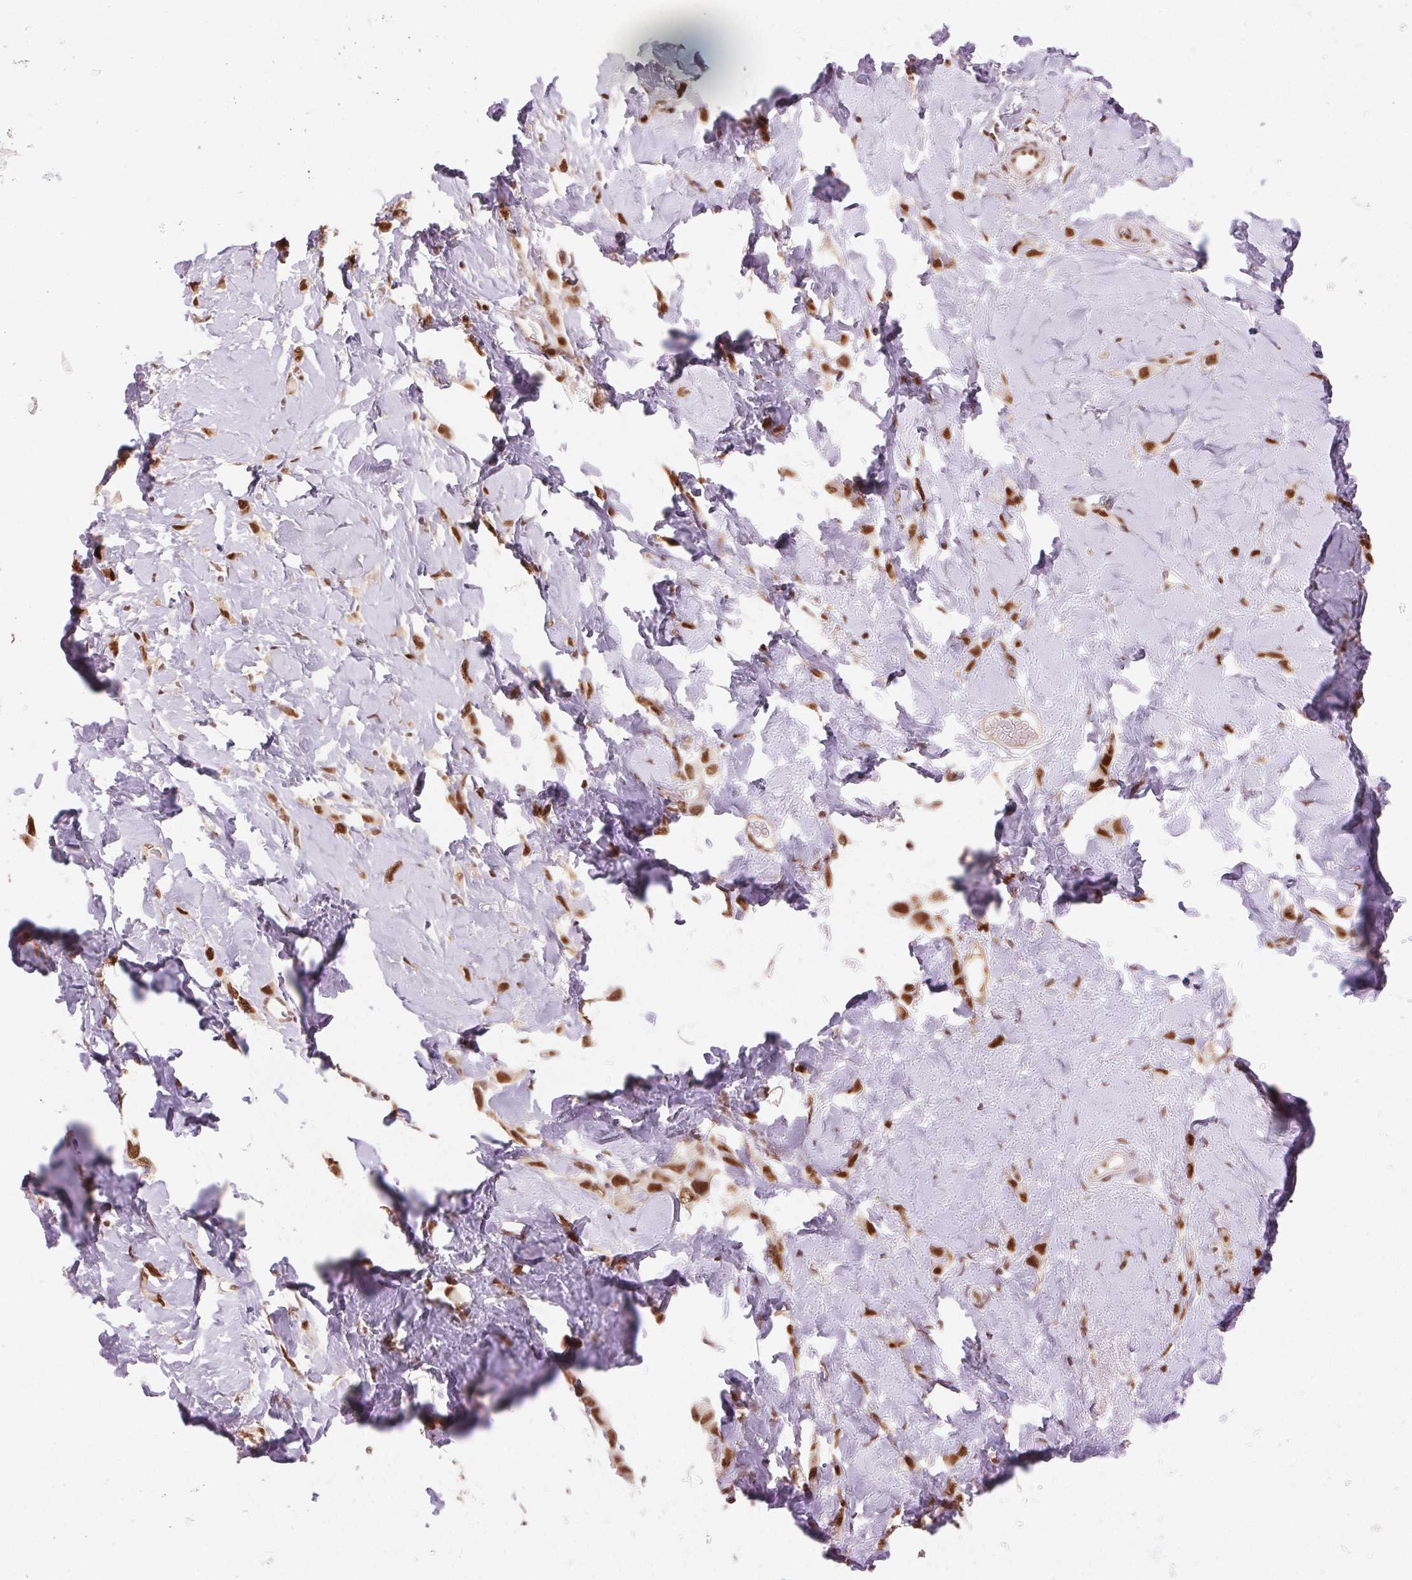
{"staining": {"intensity": "moderate", "quantity": ">75%", "location": "nuclear"}, "tissue": "breast cancer", "cell_type": "Tumor cells", "image_type": "cancer", "snomed": [{"axis": "morphology", "description": "Lobular carcinoma"}, {"axis": "topography", "description": "Breast"}], "caption": "Tumor cells display moderate nuclear expression in about >75% of cells in breast cancer (lobular carcinoma).", "gene": "RAD23A", "patient": {"sex": "female", "age": 66}}